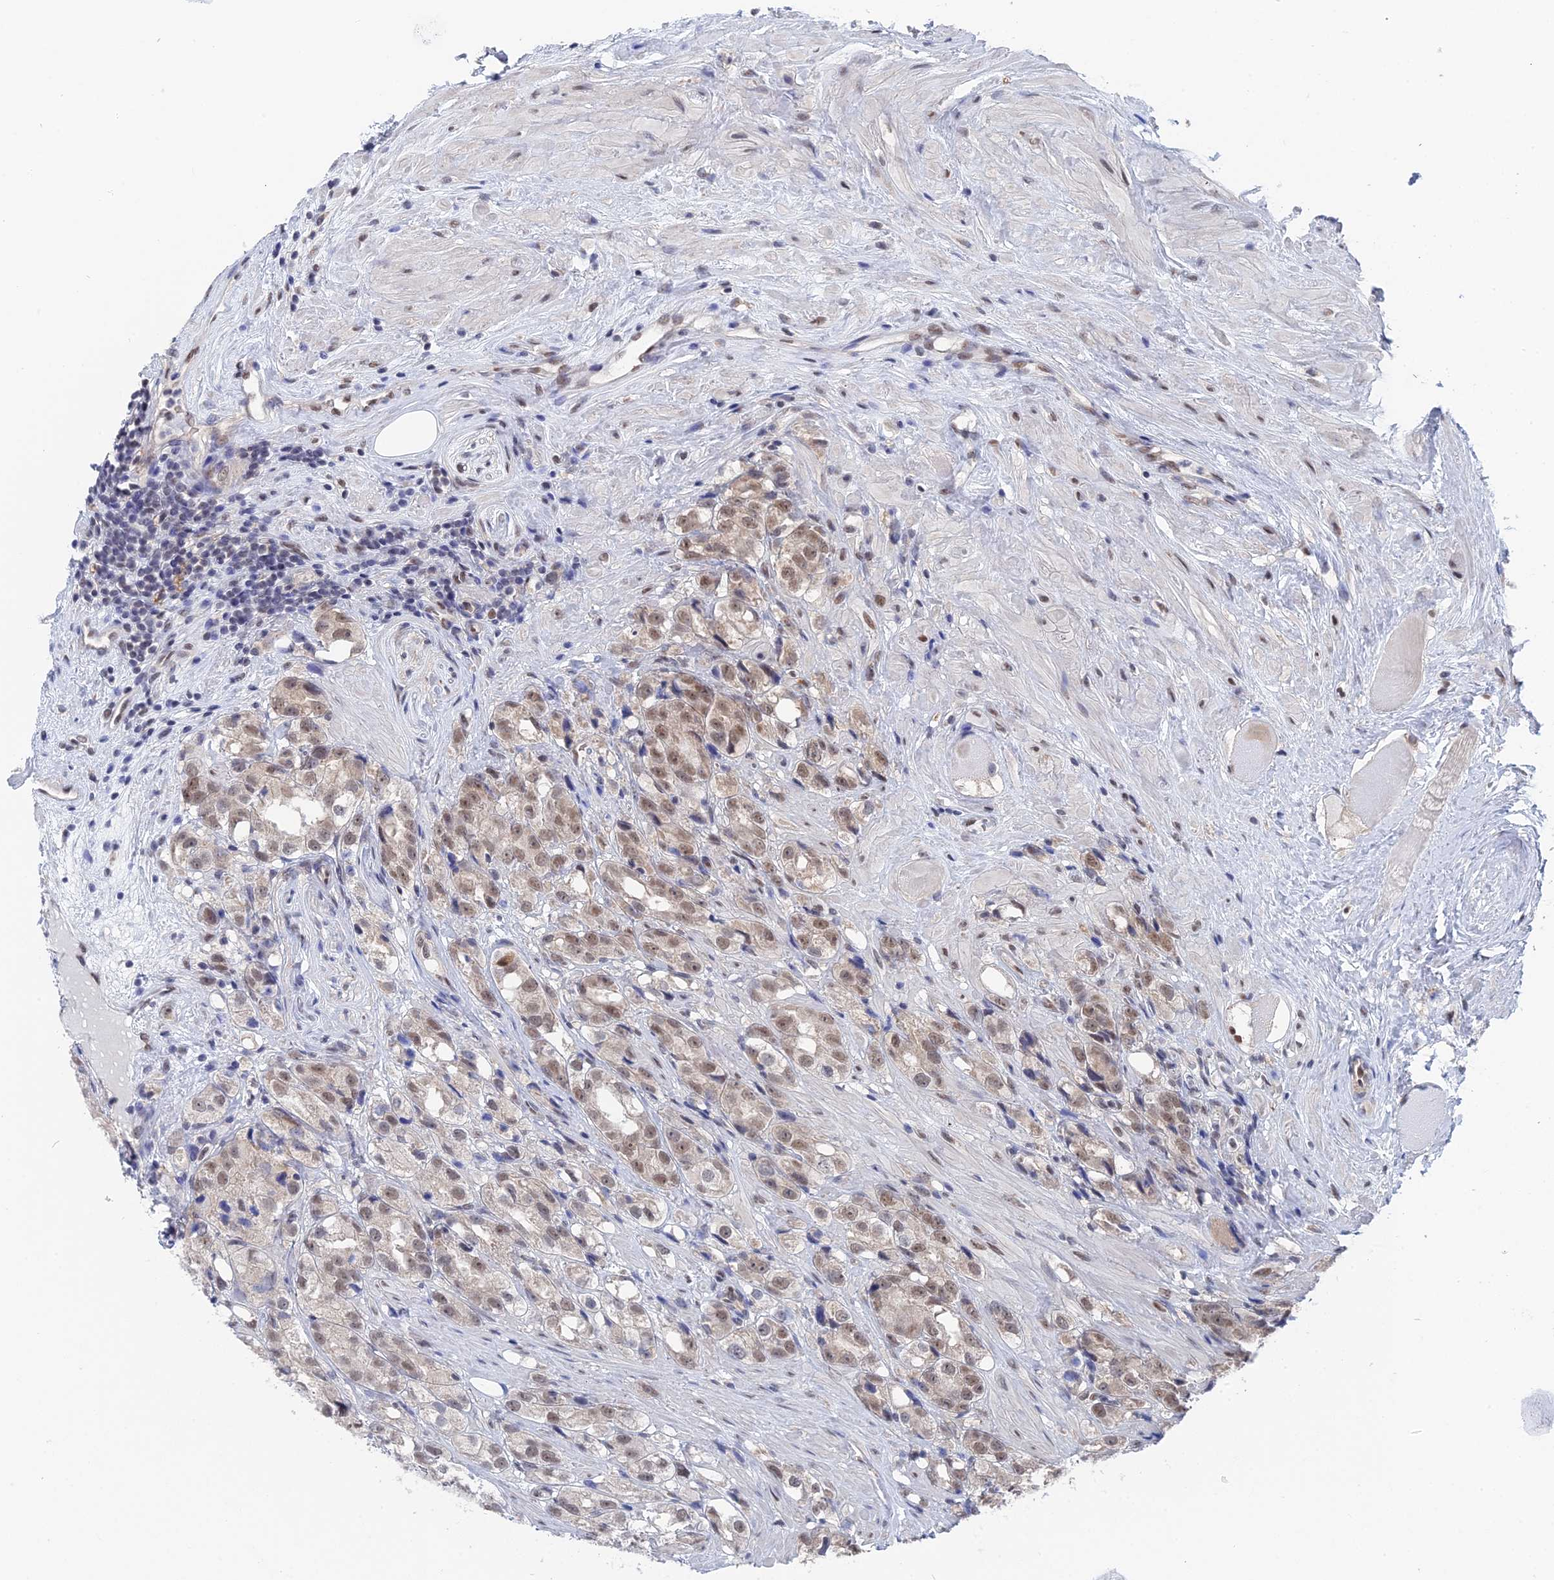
{"staining": {"intensity": "moderate", "quantity": "25%-75%", "location": "nuclear"}, "tissue": "prostate cancer", "cell_type": "Tumor cells", "image_type": "cancer", "snomed": [{"axis": "morphology", "description": "Adenocarcinoma, NOS"}, {"axis": "topography", "description": "Prostate"}], "caption": "IHC of human prostate adenocarcinoma demonstrates medium levels of moderate nuclear positivity in approximately 25%-75% of tumor cells.", "gene": "TSSC4", "patient": {"sex": "male", "age": 79}}